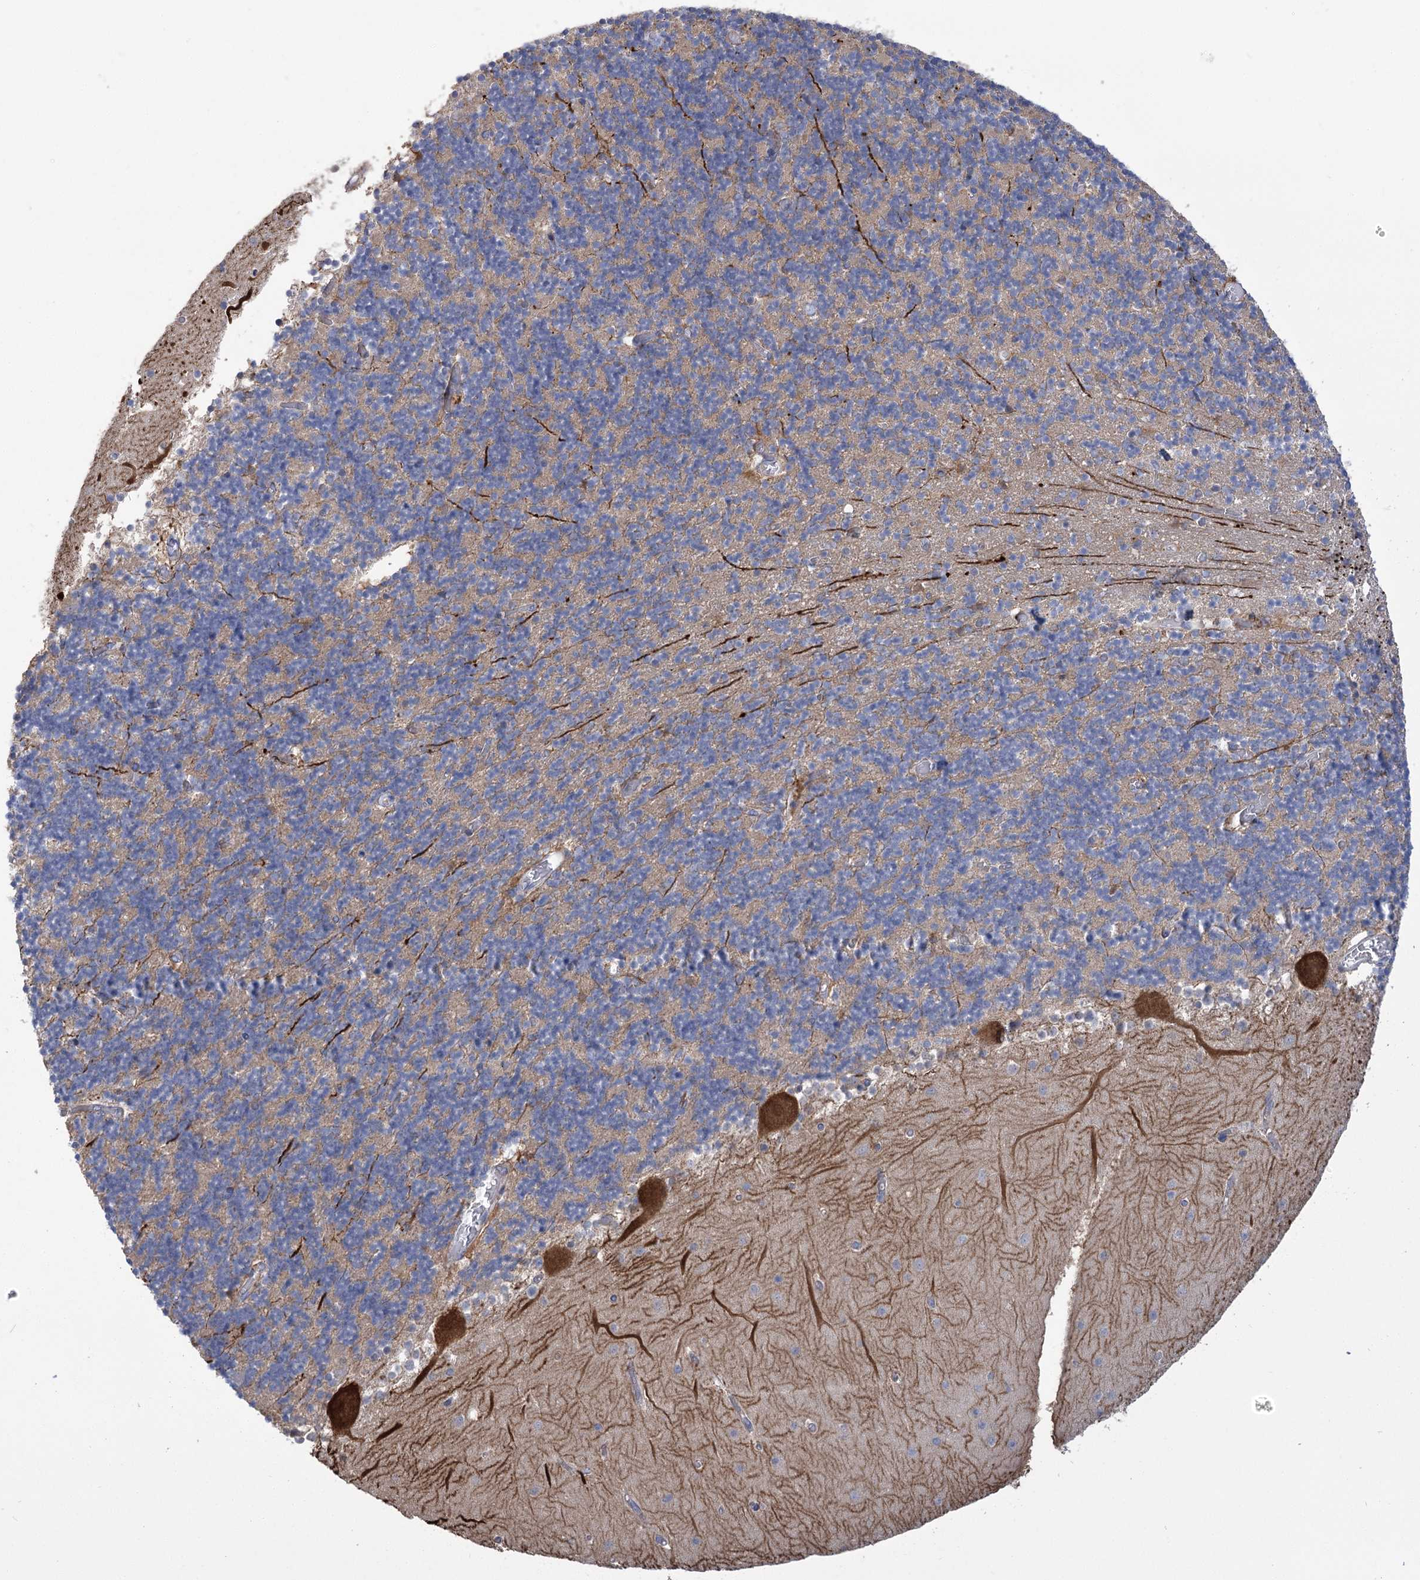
{"staining": {"intensity": "negative", "quantity": "none", "location": "none"}, "tissue": "cerebellum", "cell_type": "Cells in granular layer", "image_type": "normal", "snomed": [{"axis": "morphology", "description": "Normal tissue, NOS"}, {"axis": "topography", "description": "Cerebellum"}], "caption": "Immunohistochemical staining of unremarkable cerebellum exhibits no significant staining in cells in granular layer.", "gene": "PBLD", "patient": {"sex": "female", "age": 28}}